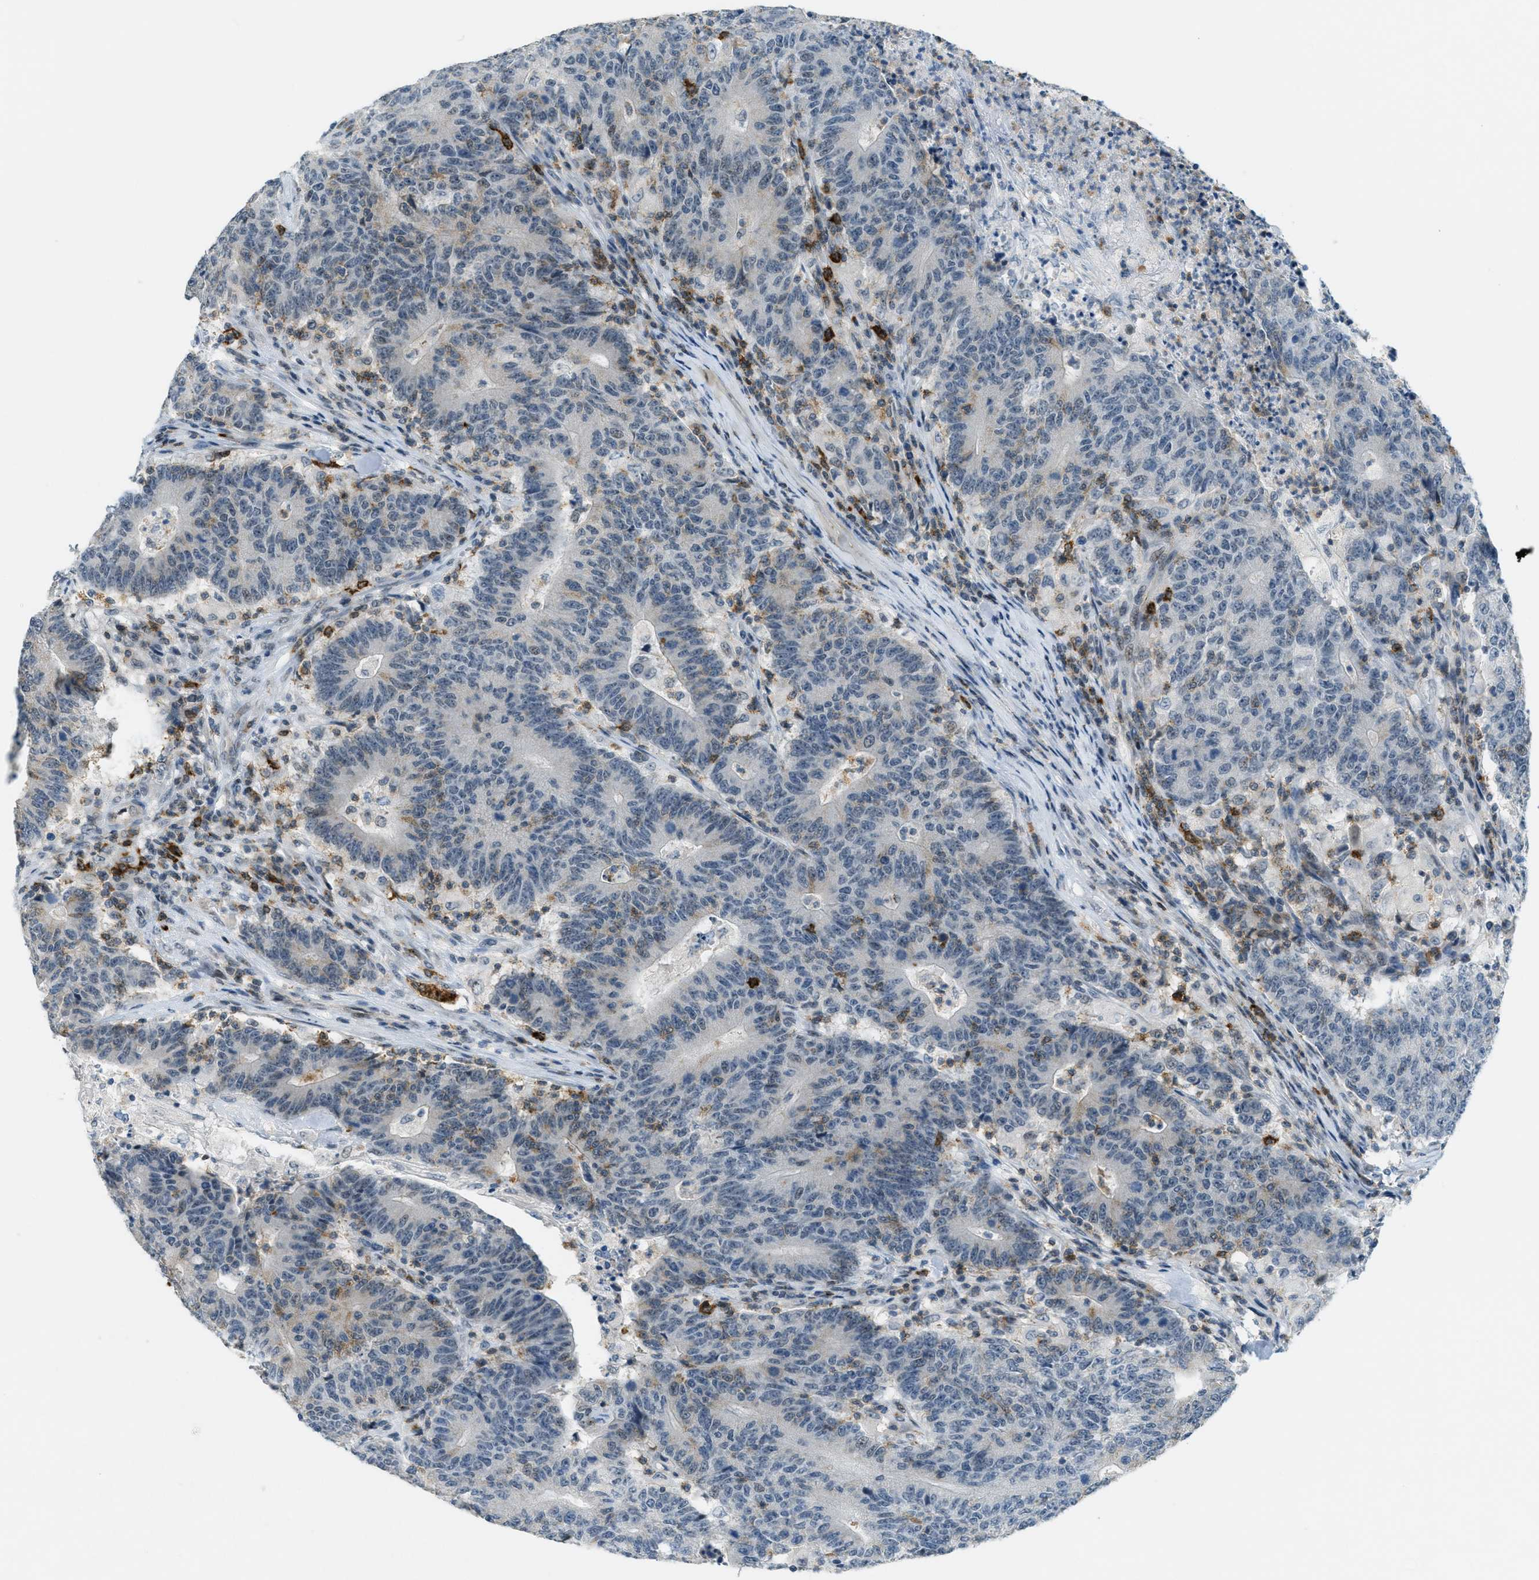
{"staining": {"intensity": "weak", "quantity": "25%-75%", "location": "cytoplasmic/membranous"}, "tissue": "colorectal cancer", "cell_type": "Tumor cells", "image_type": "cancer", "snomed": [{"axis": "morphology", "description": "Normal tissue, NOS"}, {"axis": "morphology", "description": "Adenocarcinoma, NOS"}, {"axis": "topography", "description": "Colon"}], "caption": "This micrograph exhibits immunohistochemistry (IHC) staining of human colorectal adenocarcinoma, with low weak cytoplasmic/membranous expression in approximately 25%-75% of tumor cells.", "gene": "FYN", "patient": {"sex": "female", "age": 75}}